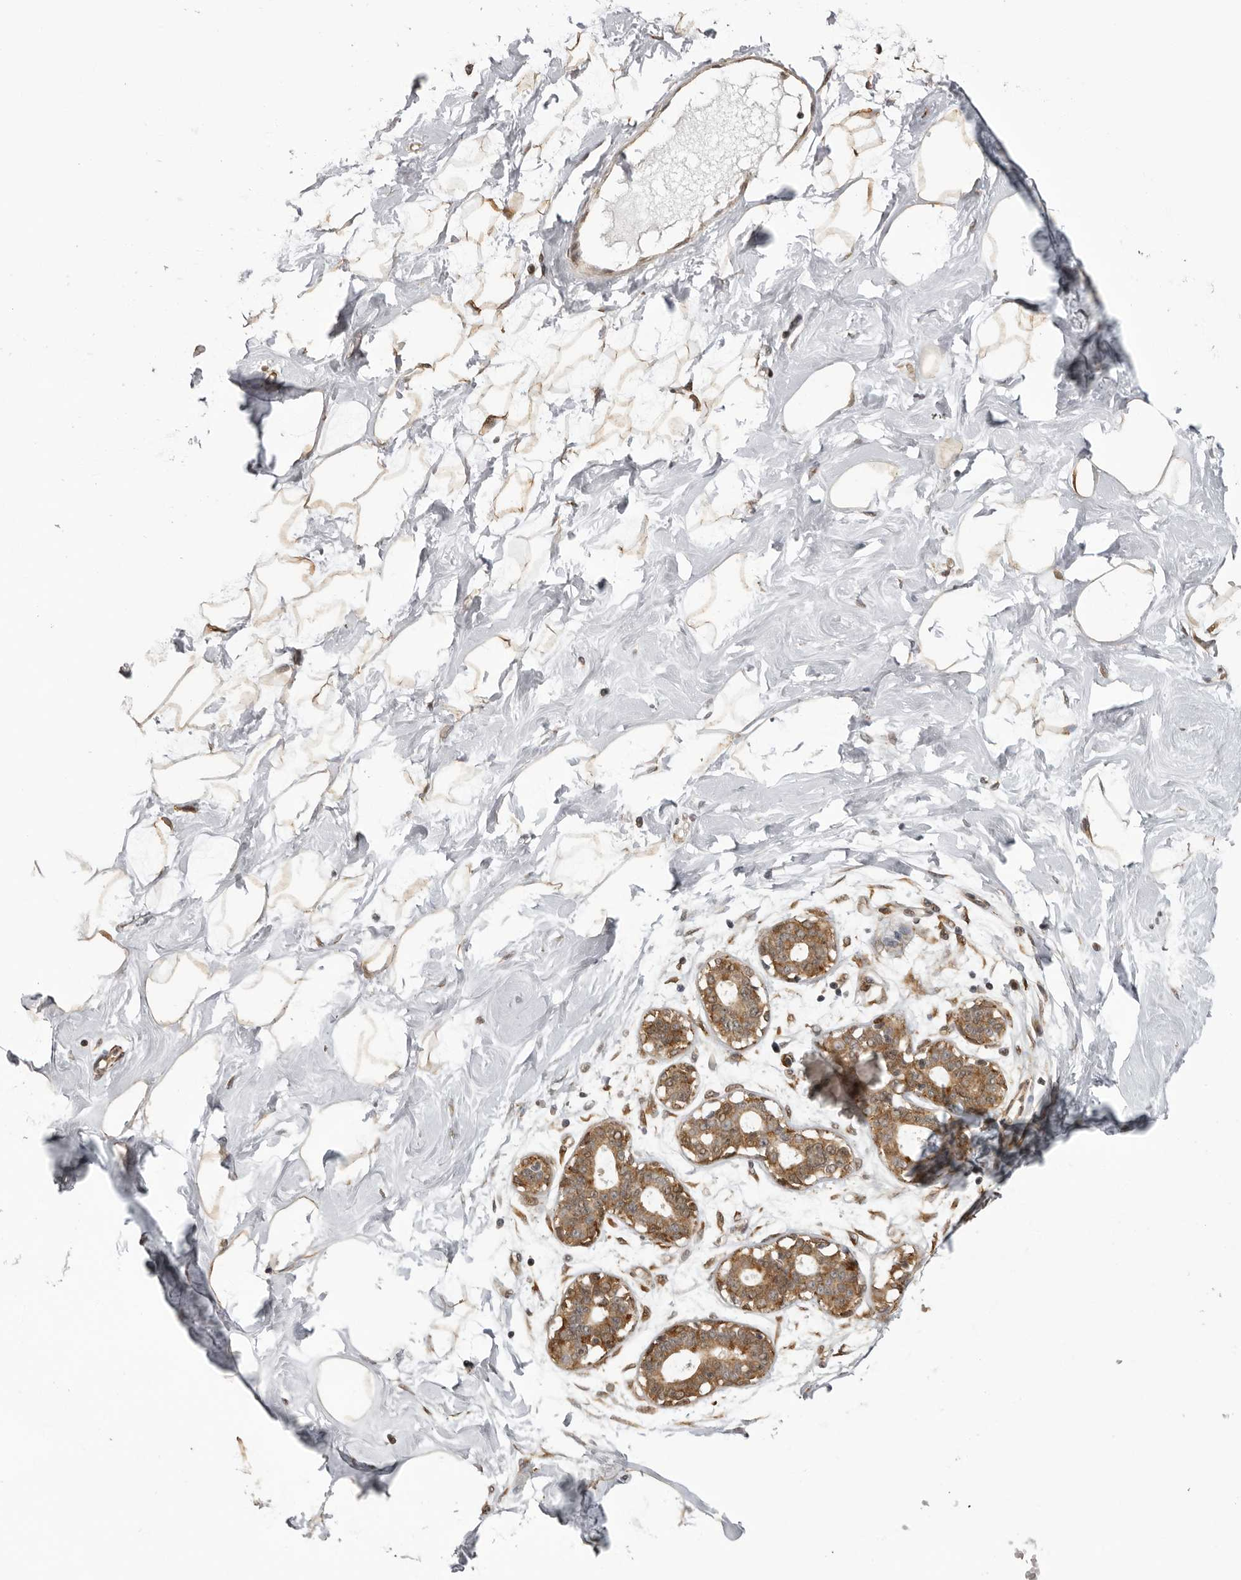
{"staining": {"intensity": "moderate", "quantity": ">75%", "location": "cytoplasmic/membranous"}, "tissue": "breast", "cell_type": "Adipocytes", "image_type": "normal", "snomed": [{"axis": "morphology", "description": "Normal tissue, NOS"}, {"axis": "topography", "description": "Breast"}], "caption": "Moderate cytoplasmic/membranous positivity for a protein is identified in about >75% of adipocytes of benign breast using immunohistochemistry.", "gene": "DNAH14", "patient": {"sex": "female", "age": 23}}